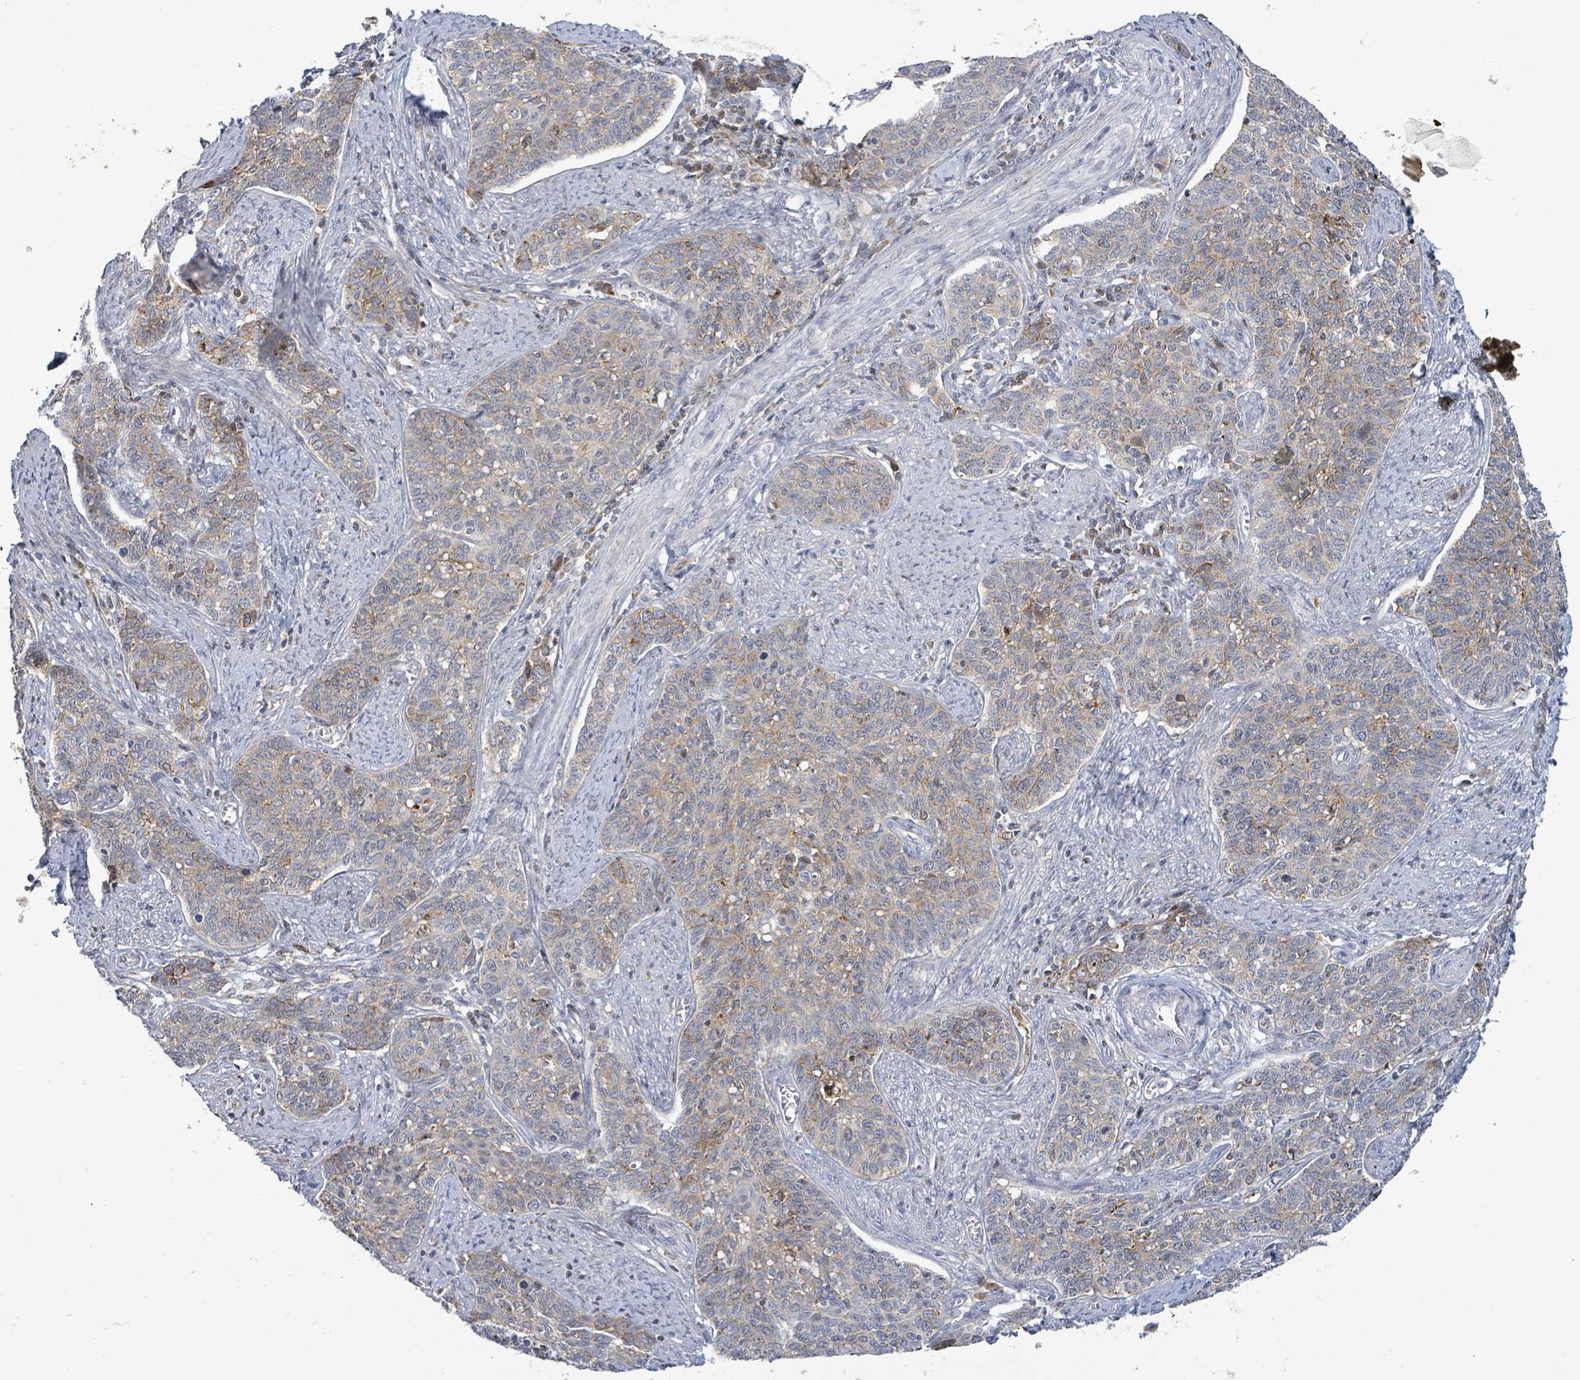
{"staining": {"intensity": "weak", "quantity": "25%-75%", "location": "cytoplasmic/membranous"}, "tissue": "cervical cancer", "cell_type": "Tumor cells", "image_type": "cancer", "snomed": [{"axis": "morphology", "description": "Squamous cell carcinoma, NOS"}, {"axis": "topography", "description": "Cervix"}], "caption": "IHC histopathology image of neoplastic tissue: cervical cancer (squamous cell carcinoma) stained using immunohistochemistry reveals low levels of weak protein expression localized specifically in the cytoplasmic/membranous of tumor cells, appearing as a cytoplasmic/membranous brown color.", "gene": "LILRA4", "patient": {"sex": "female", "age": 39}}